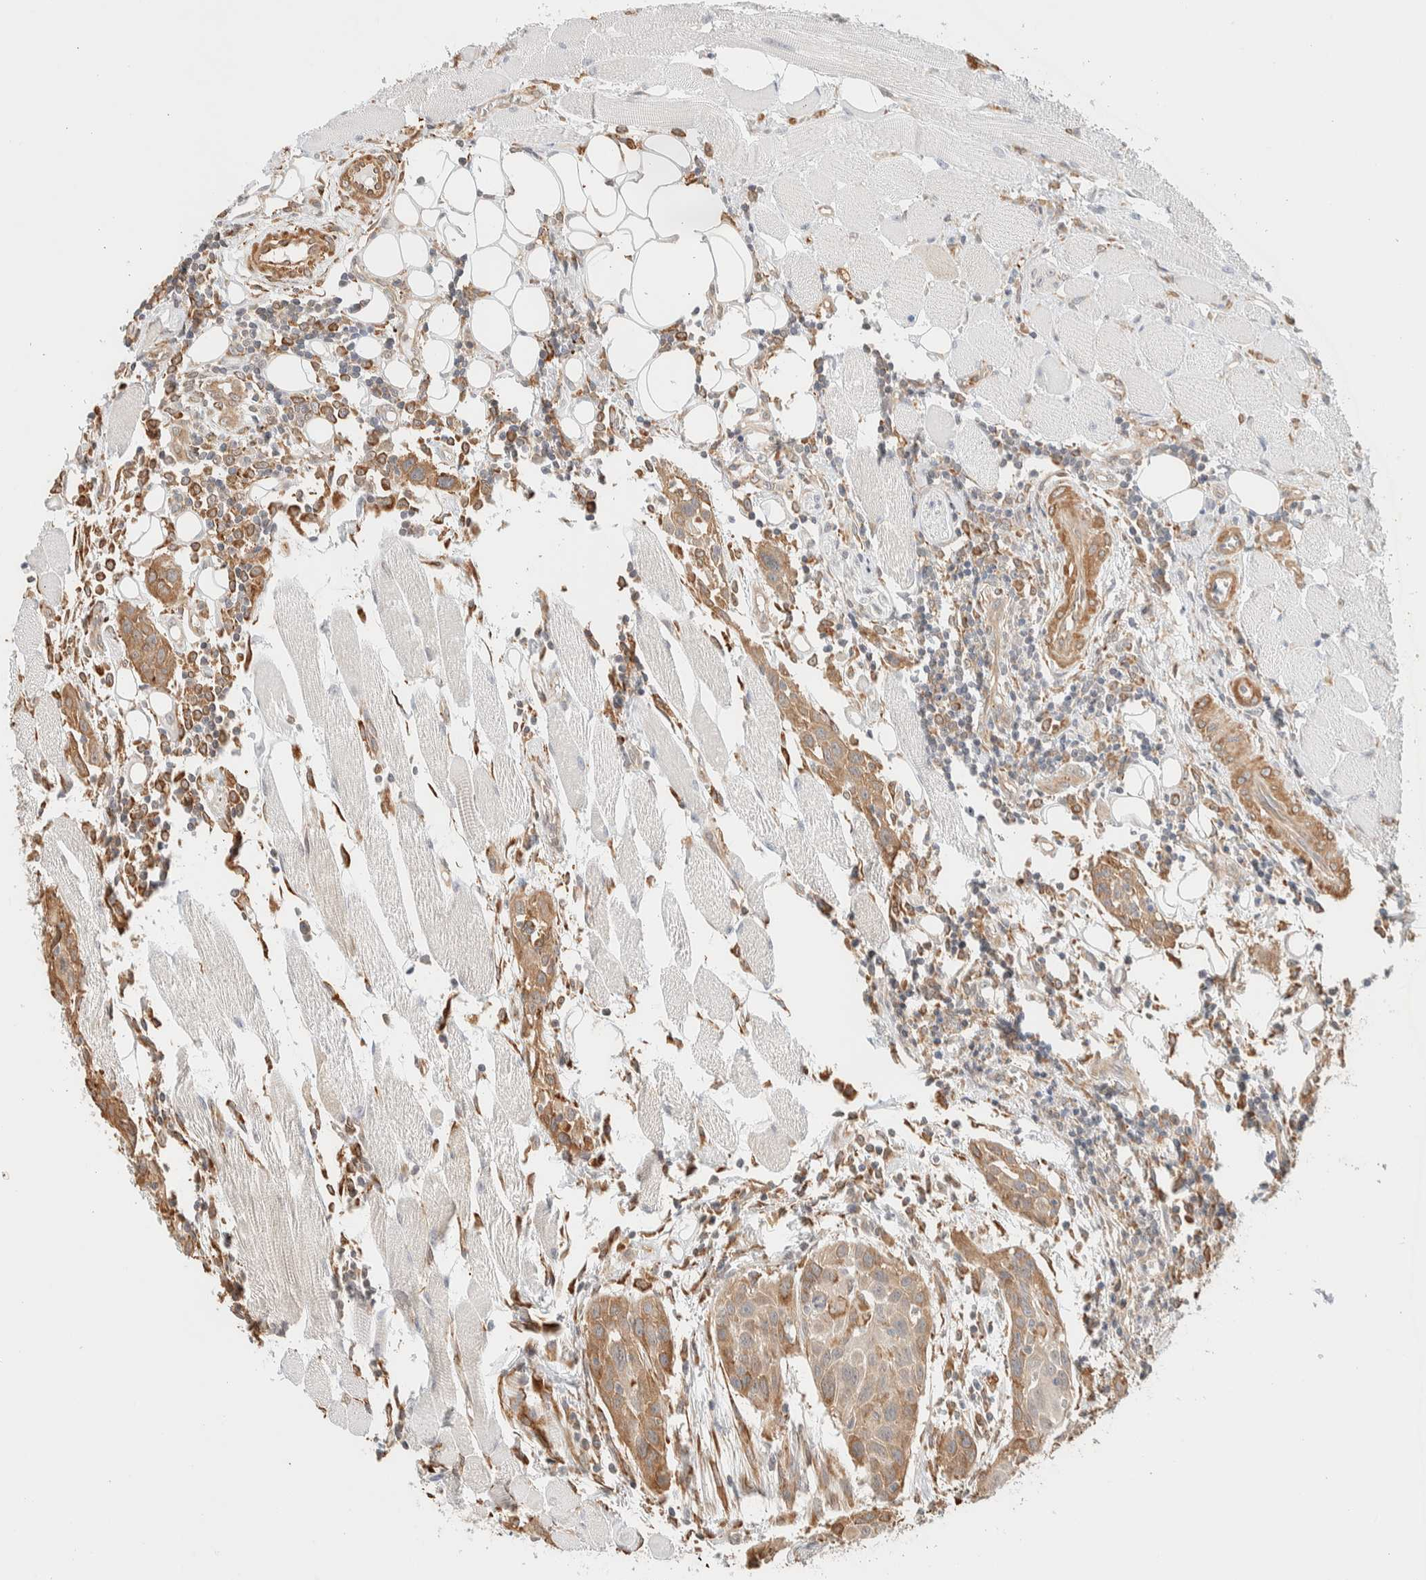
{"staining": {"intensity": "moderate", "quantity": ">75%", "location": "cytoplasmic/membranous"}, "tissue": "head and neck cancer", "cell_type": "Tumor cells", "image_type": "cancer", "snomed": [{"axis": "morphology", "description": "Squamous cell carcinoma, NOS"}, {"axis": "topography", "description": "Oral tissue"}, {"axis": "topography", "description": "Head-Neck"}], "caption": "Head and neck cancer stained with IHC shows moderate cytoplasmic/membranous expression in about >75% of tumor cells.", "gene": "INTS1", "patient": {"sex": "female", "age": 50}}